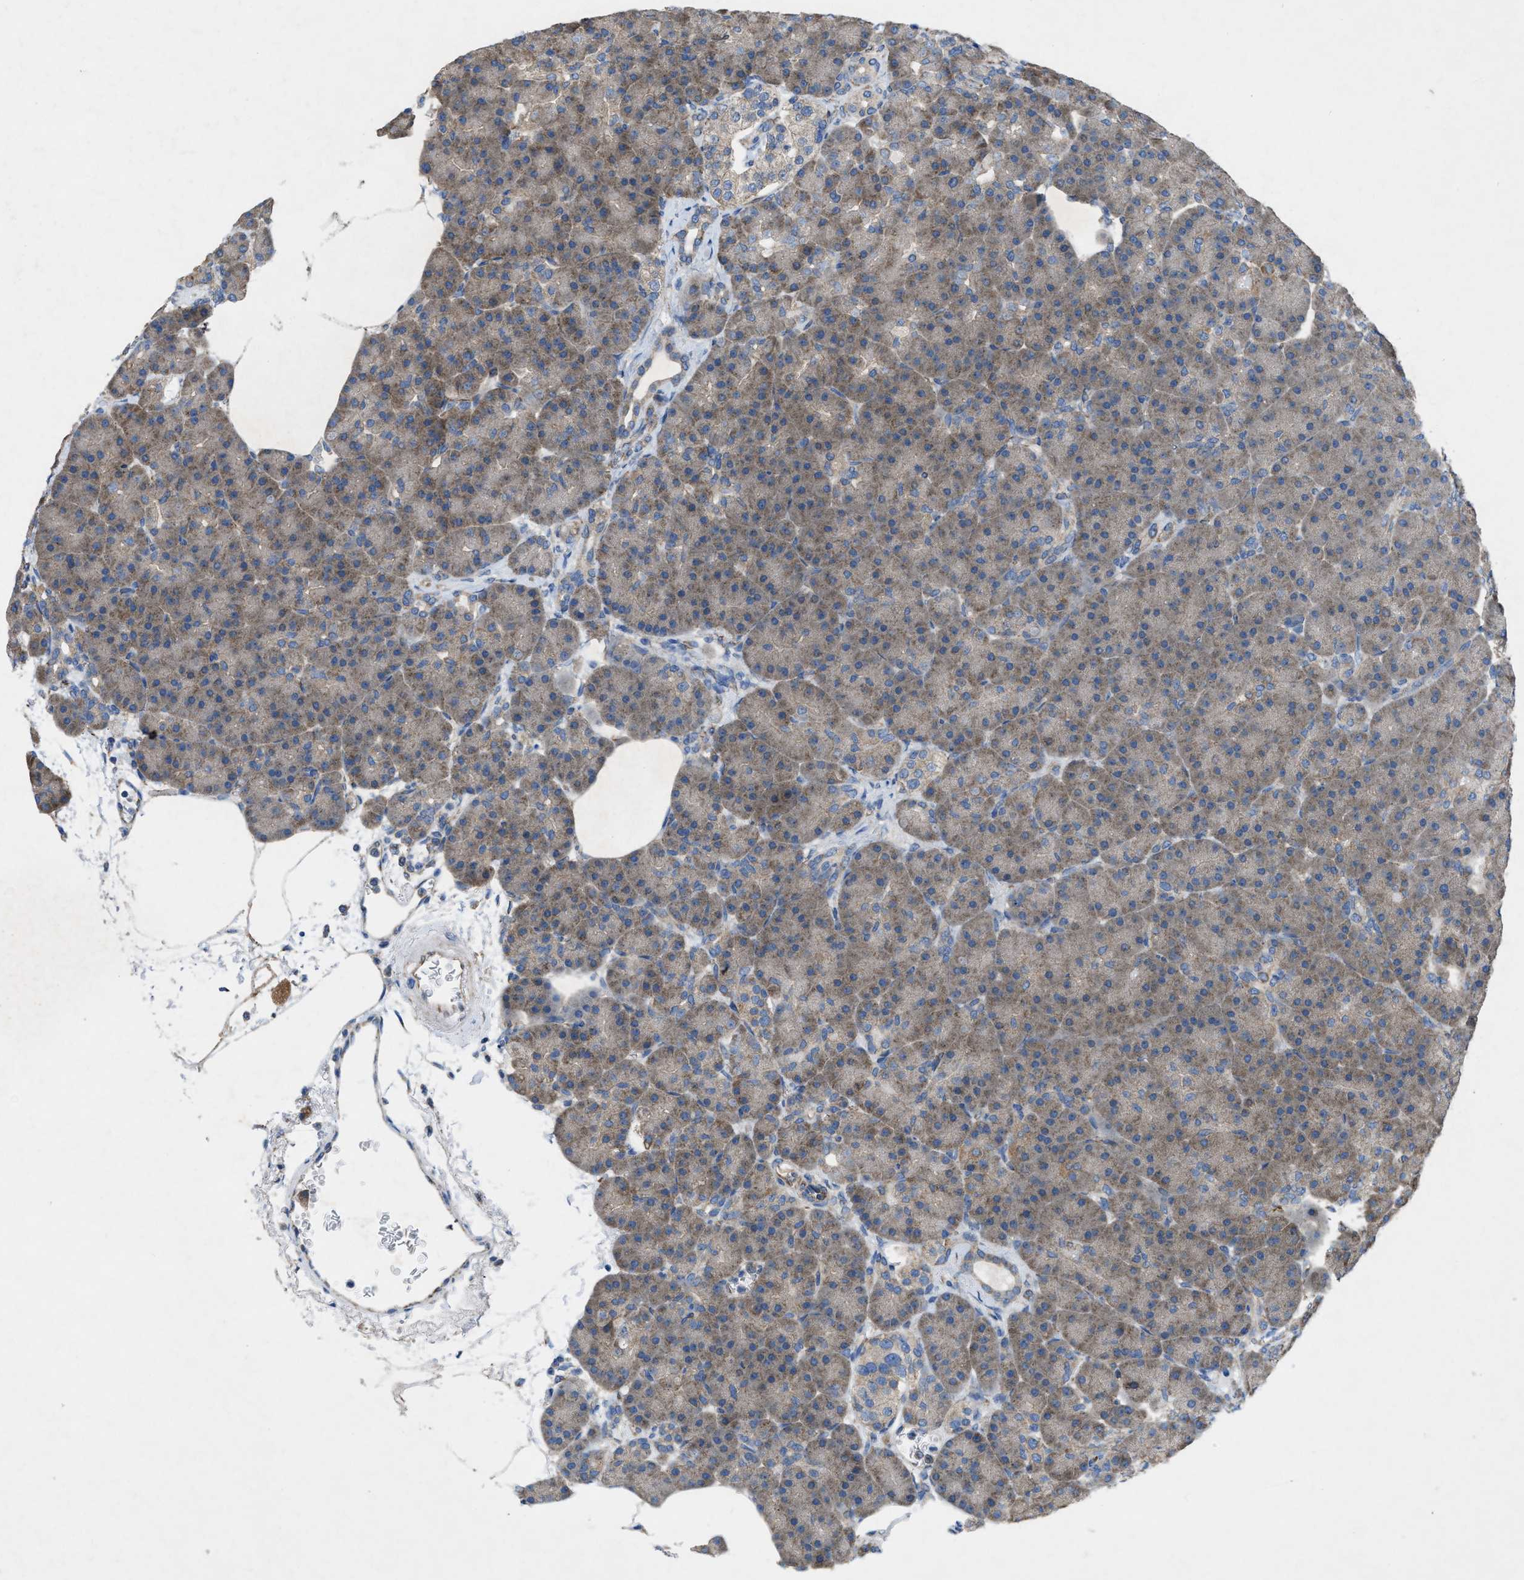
{"staining": {"intensity": "moderate", "quantity": ">75%", "location": "cytoplasmic/membranous"}, "tissue": "pancreas", "cell_type": "Exocrine glandular cells", "image_type": "normal", "snomed": [{"axis": "morphology", "description": "Normal tissue, NOS"}, {"axis": "topography", "description": "Pancreas"}], "caption": "Immunohistochemical staining of unremarkable pancreas shows moderate cytoplasmic/membranous protein staining in about >75% of exocrine glandular cells. Nuclei are stained in blue.", "gene": "DOLPP1", "patient": {"sex": "female", "age": 70}}